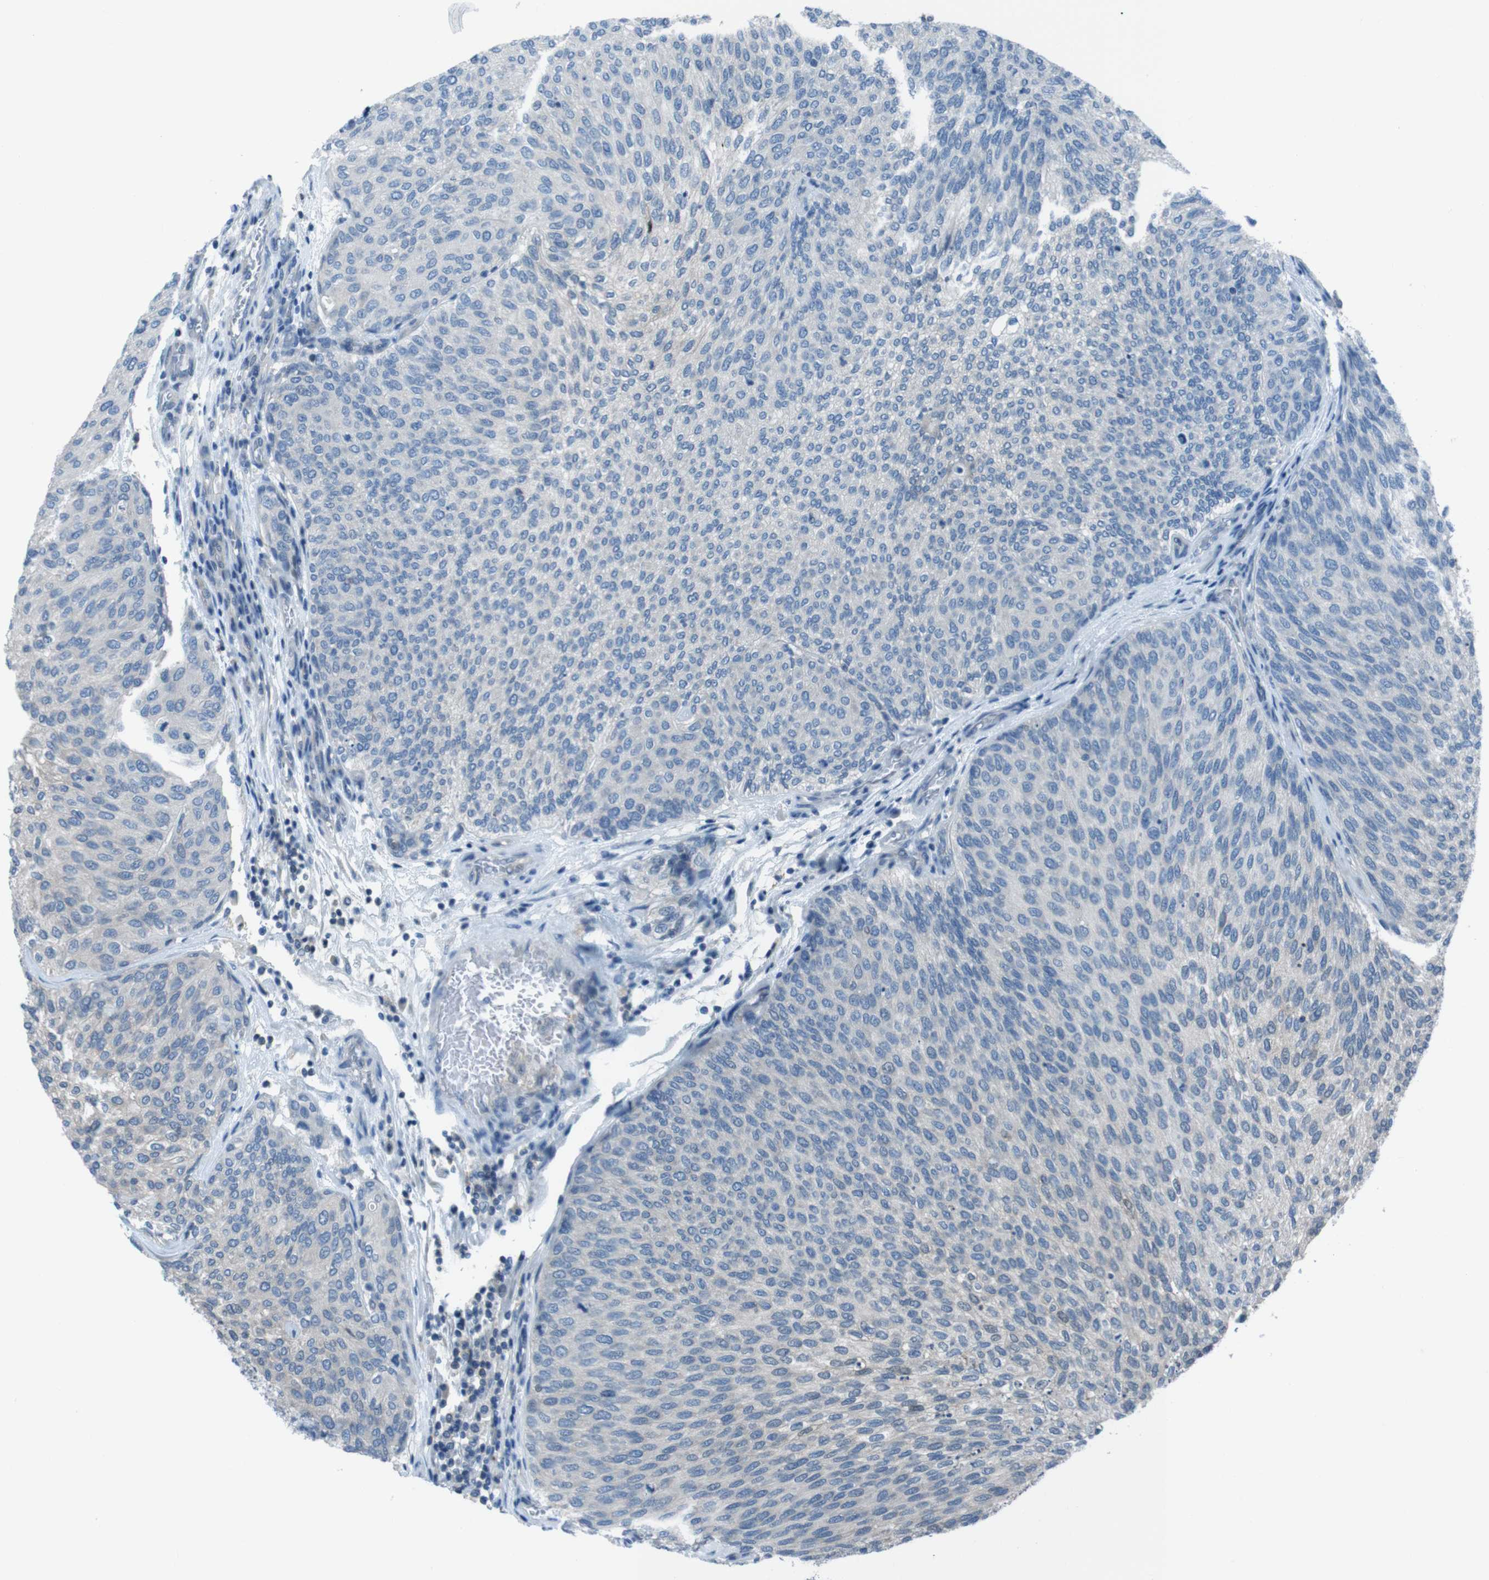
{"staining": {"intensity": "negative", "quantity": "none", "location": "none"}, "tissue": "urothelial cancer", "cell_type": "Tumor cells", "image_type": "cancer", "snomed": [{"axis": "morphology", "description": "Urothelial carcinoma, Low grade"}, {"axis": "topography", "description": "Urinary bladder"}], "caption": "Low-grade urothelial carcinoma was stained to show a protein in brown. There is no significant positivity in tumor cells.", "gene": "NANOS2", "patient": {"sex": "female", "age": 79}}